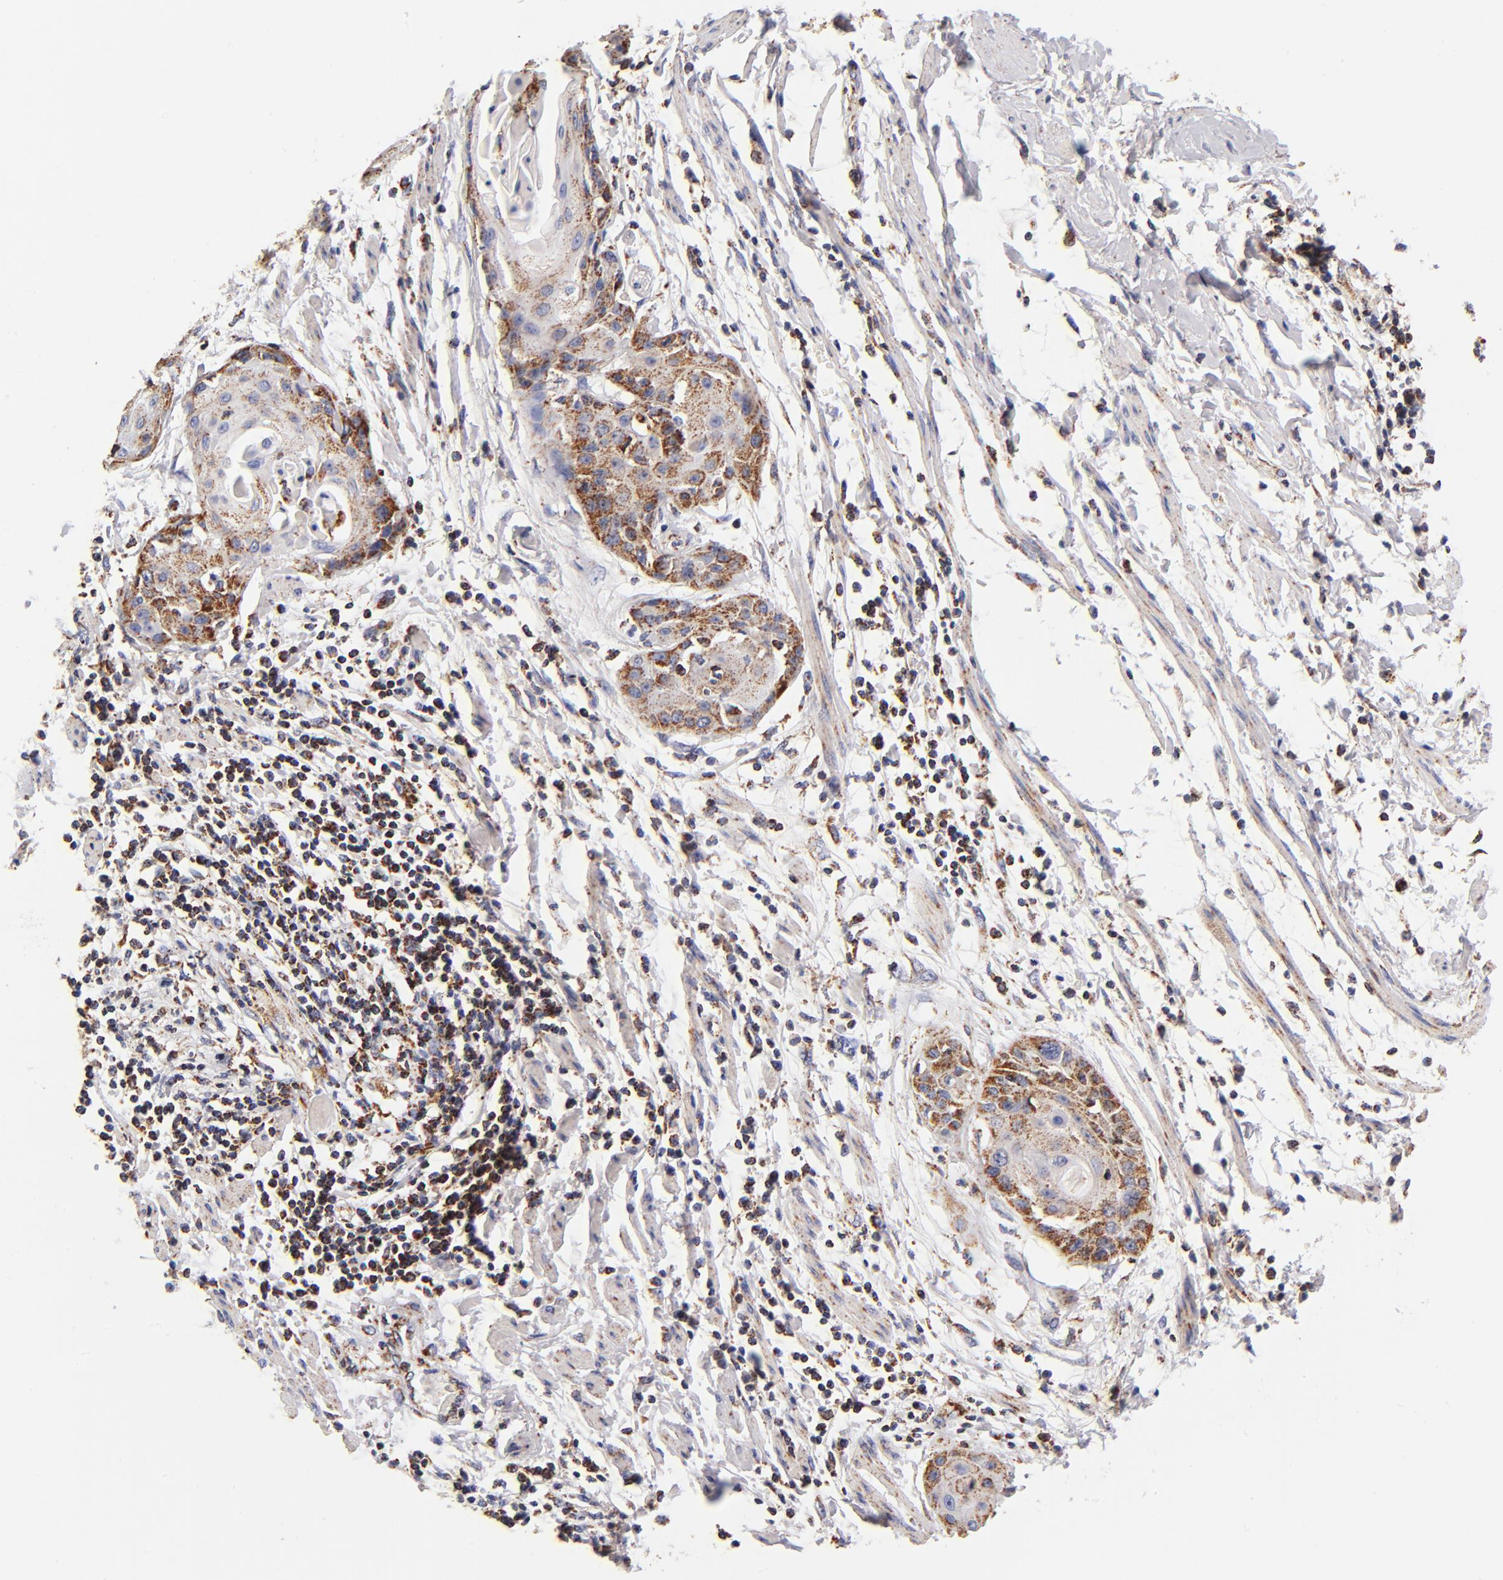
{"staining": {"intensity": "strong", "quantity": ">75%", "location": "cytoplasmic/membranous"}, "tissue": "cervical cancer", "cell_type": "Tumor cells", "image_type": "cancer", "snomed": [{"axis": "morphology", "description": "Squamous cell carcinoma, NOS"}, {"axis": "topography", "description": "Cervix"}], "caption": "Squamous cell carcinoma (cervical) stained for a protein (brown) demonstrates strong cytoplasmic/membranous positive expression in approximately >75% of tumor cells.", "gene": "ECHS1", "patient": {"sex": "female", "age": 57}}